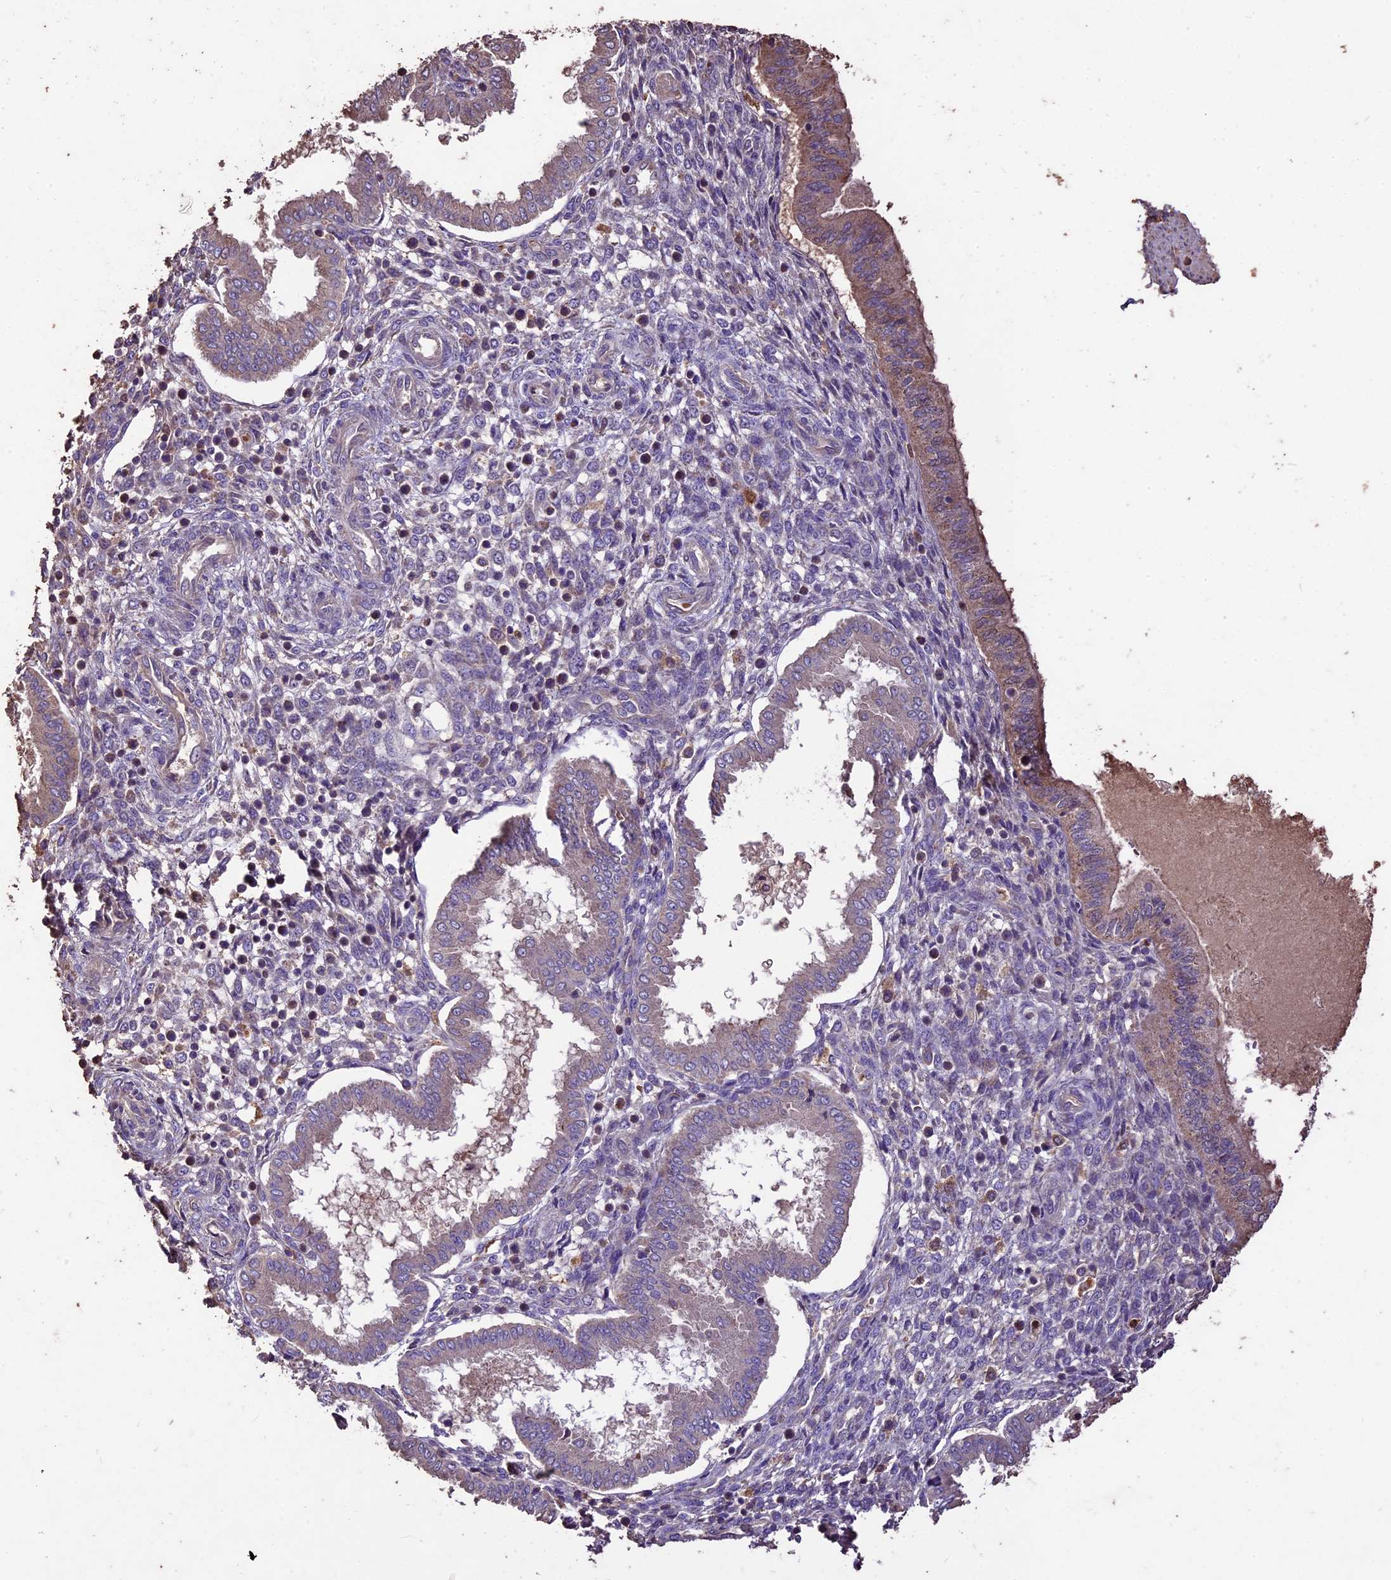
{"staining": {"intensity": "negative", "quantity": "none", "location": "none"}, "tissue": "endometrium", "cell_type": "Cells in endometrial stroma", "image_type": "normal", "snomed": [{"axis": "morphology", "description": "Normal tissue, NOS"}, {"axis": "topography", "description": "Endometrium"}], "caption": "The micrograph exhibits no significant positivity in cells in endometrial stroma of endometrium. (Brightfield microscopy of DAB IHC at high magnification).", "gene": "CRLF1", "patient": {"sex": "female", "age": 24}}